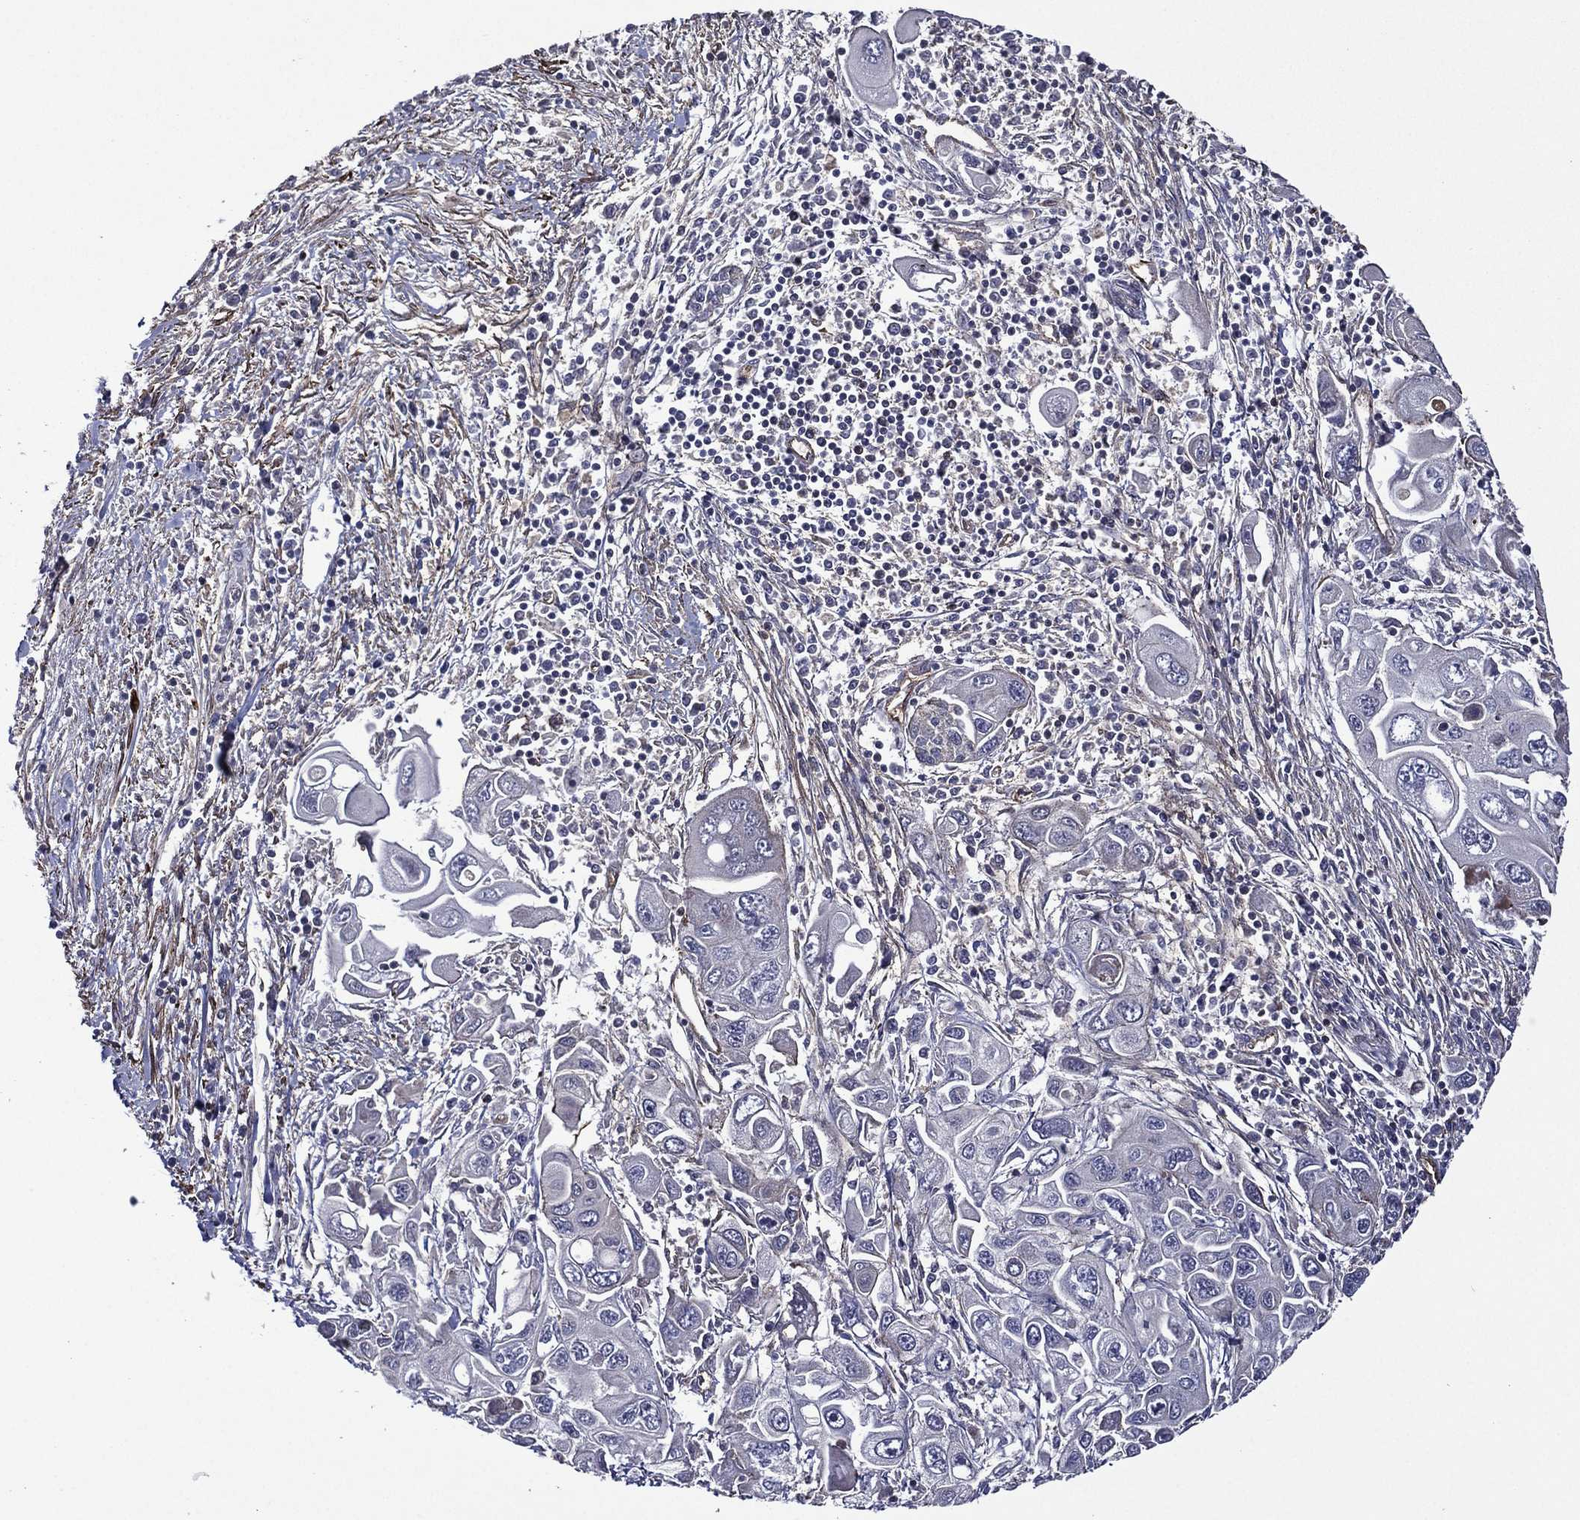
{"staining": {"intensity": "negative", "quantity": "none", "location": "none"}, "tissue": "pancreatic cancer", "cell_type": "Tumor cells", "image_type": "cancer", "snomed": [{"axis": "morphology", "description": "Adenocarcinoma, NOS"}, {"axis": "topography", "description": "Pancreas"}], "caption": "IHC micrograph of neoplastic tissue: adenocarcinoma (pancreatic) stained with DAB shows no significant protein staining in tumor cells.", "gene": "PLPP3", "patient": {"sex": "male", "age": 70}}